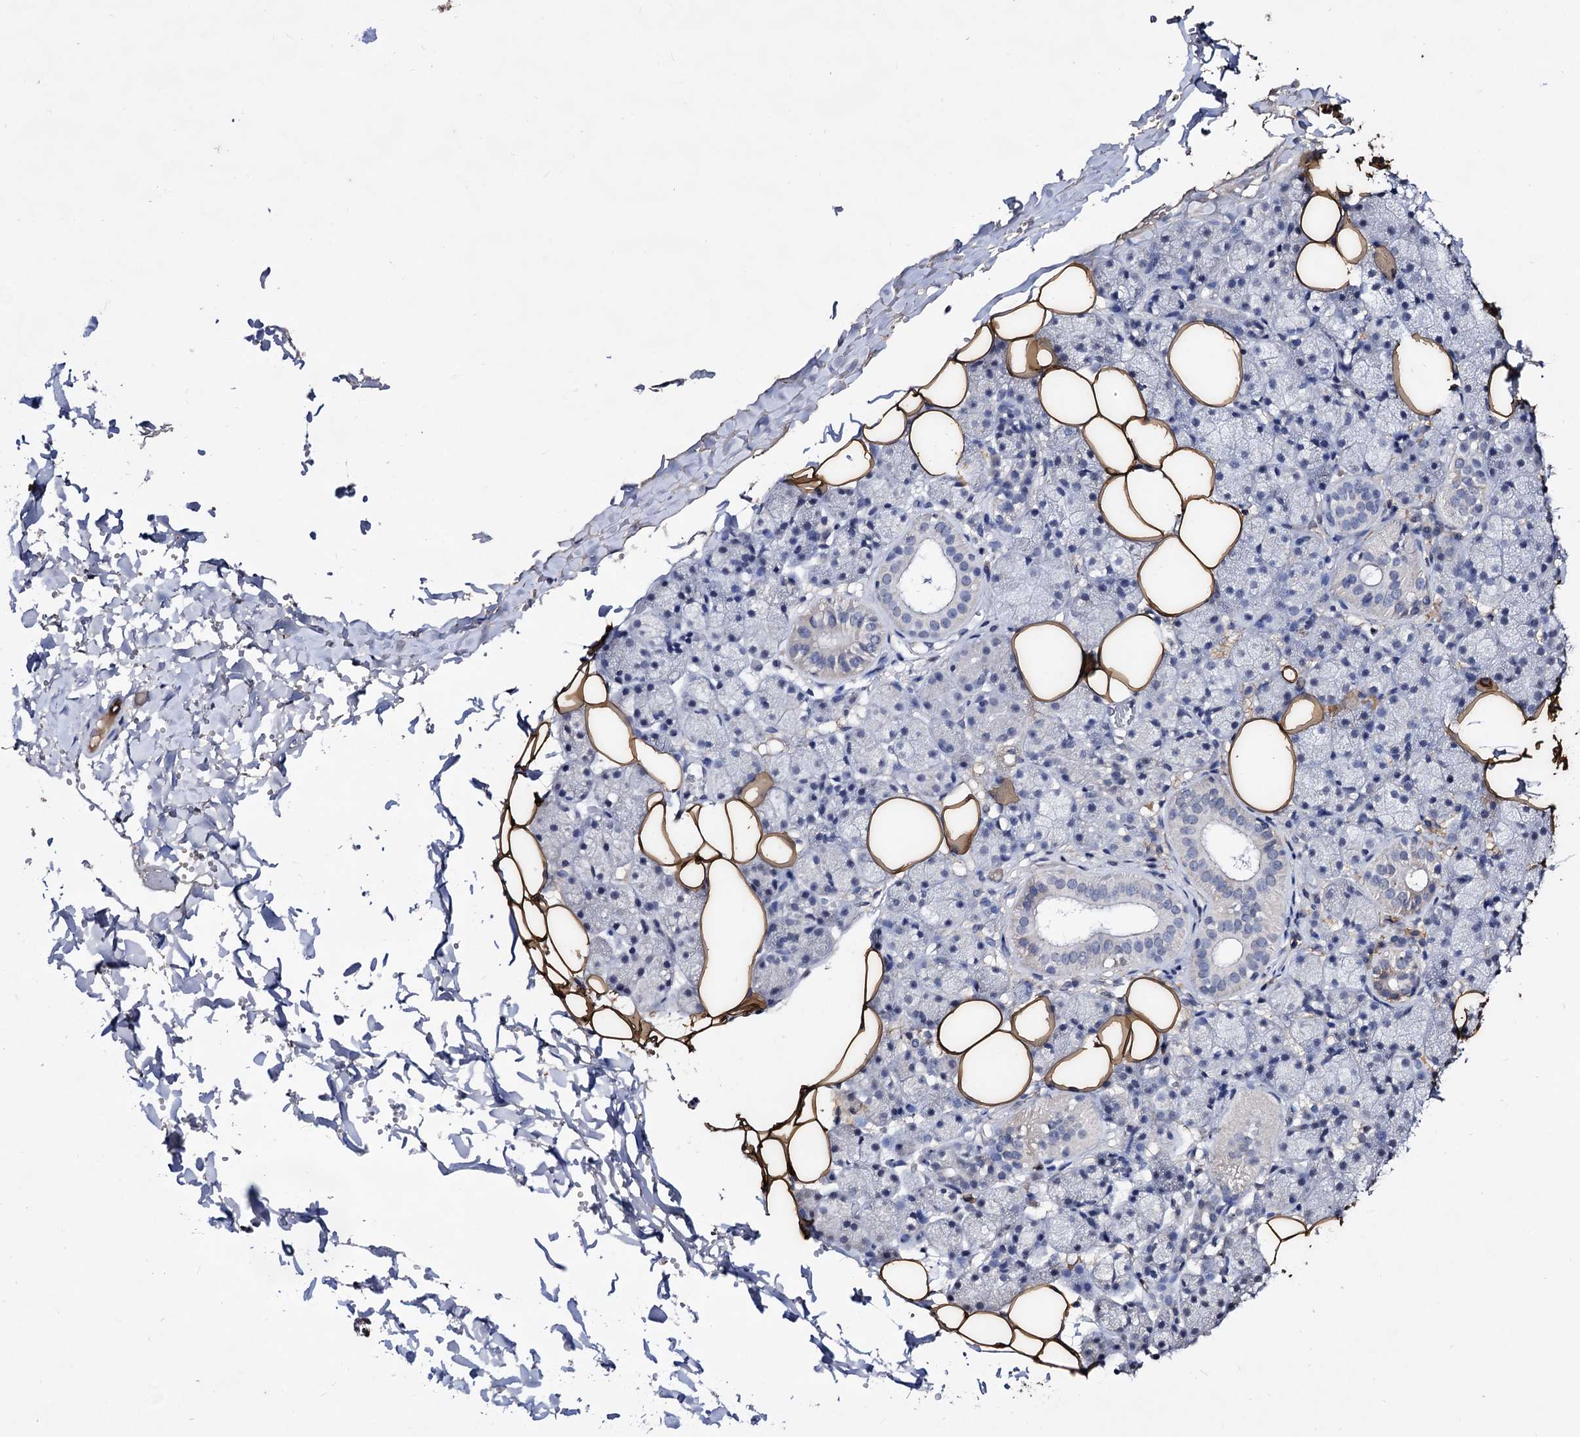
{"staining": {"intensity": "negative", "quantity": "none", "location": "none"}, "tissue": "salivary gland", "cell_type": "Glandular cells", "image_type": "normal", "snomed": [{"axis": "morphology", "description": "Normal tissue, NOS"}, {"axis": "topography", "description": "Salivary gland"}], "caption": "IHC image of benign salivary gland: human salivary gland stained with DAB shows no significant protein positivity in glandular cells. (Immunohistochemistry (ihc), brightfield microscopy, high magnification).", "gene": "PLIN1", "patient": {"sex": "female", "age": 33}}